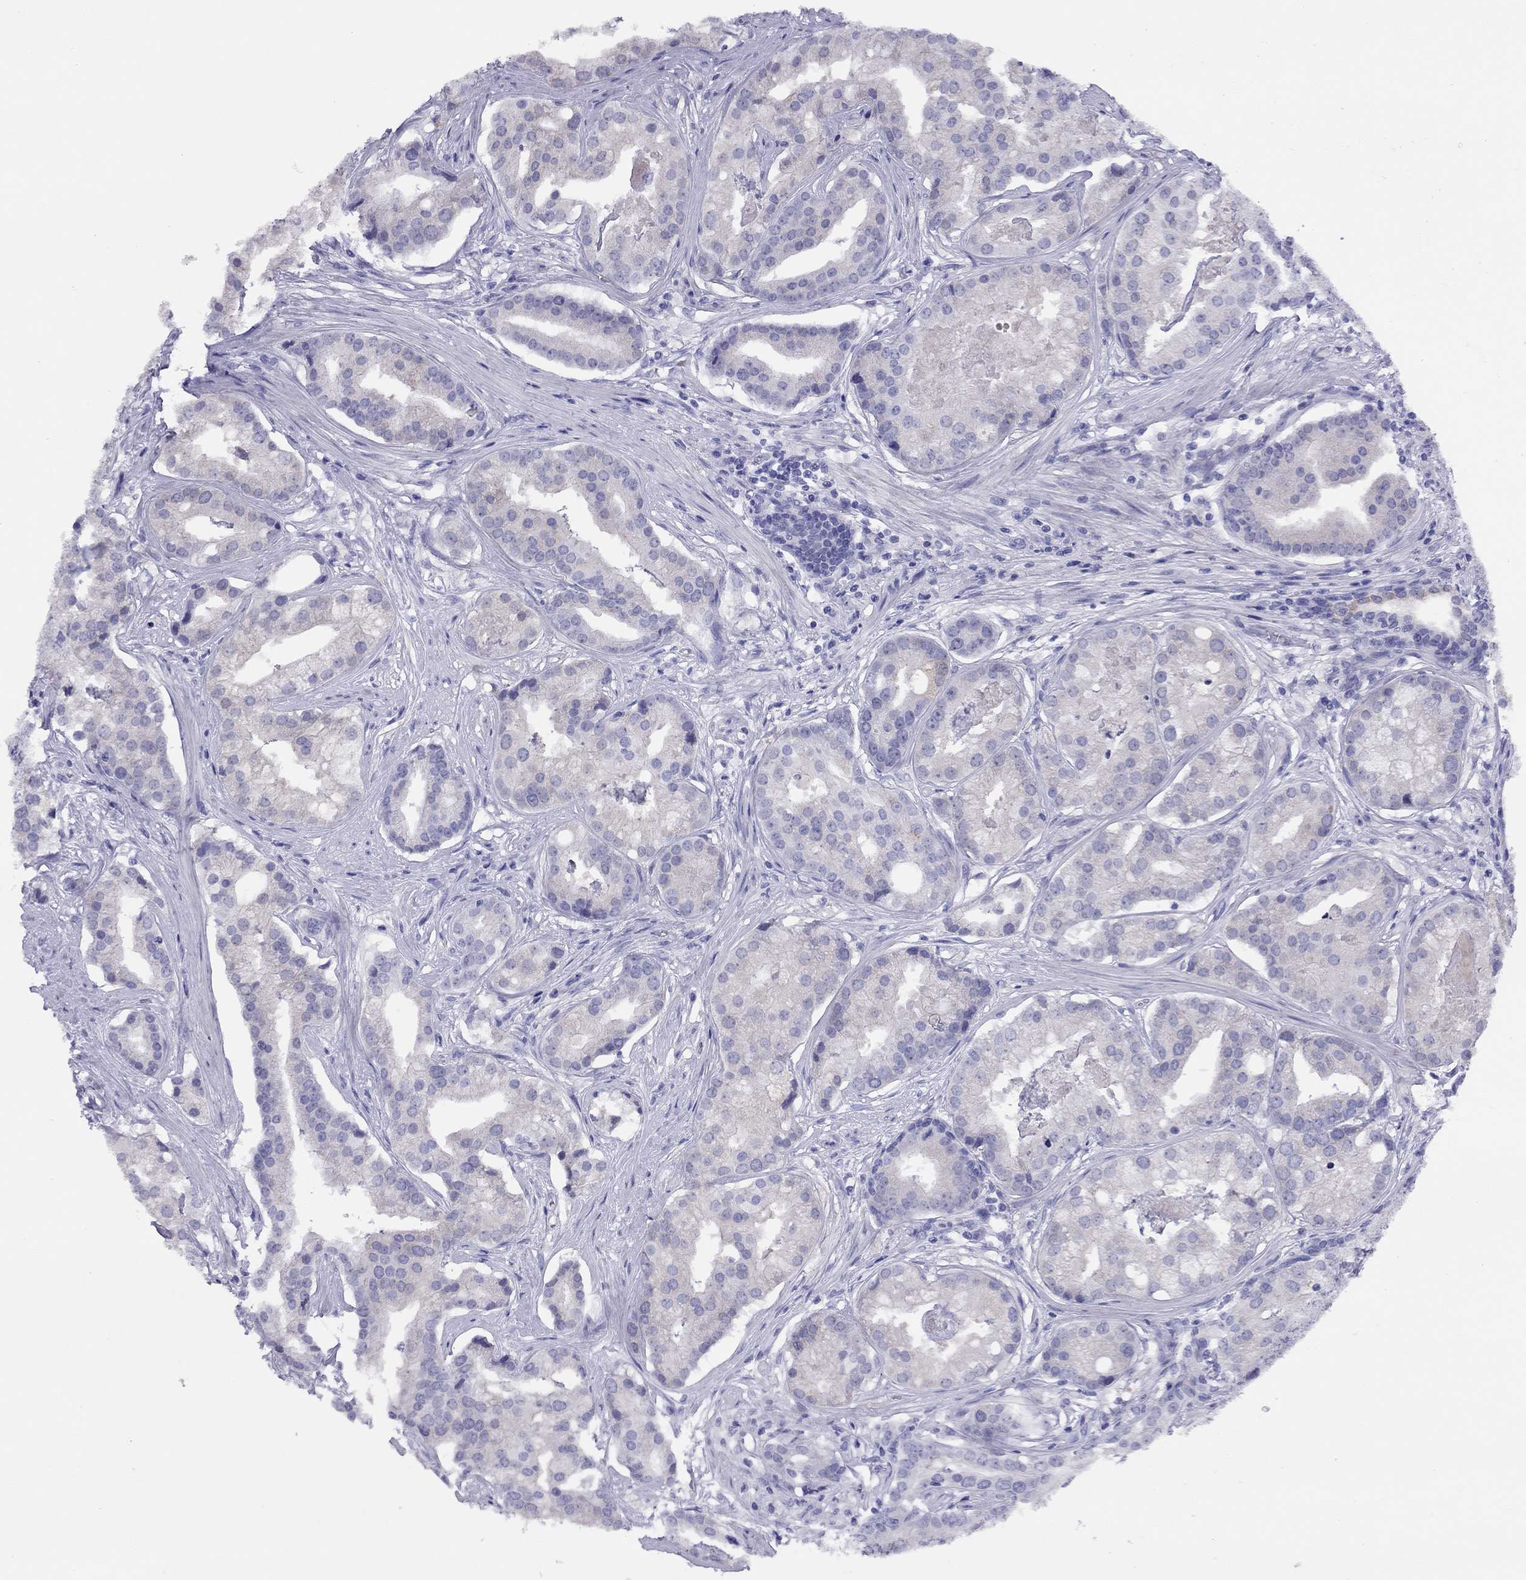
{"staining": {"intensity": "weak", "quantity": "<25%", "location": "cytoplasmic/membranous"}, "tissue": "prostate cancer", "cell_type": "Tumor cells", "image_type": "cancer", "snomed": [{"axis": "morphology", "description": "Adenocarcinoma, NOS"}, {"axis": "topography", "description": "Prostate and seminal vesicle, NOS"}, {"axis": "topography", "description": "Prostate"}], "caption": "There is no significant positivity in tumor cells of prostate cancer (adenocarcinoma). Nuclei are stained in blue.", "gene": "LRIT2", "patient": {"sex": "male", "age": 44}}